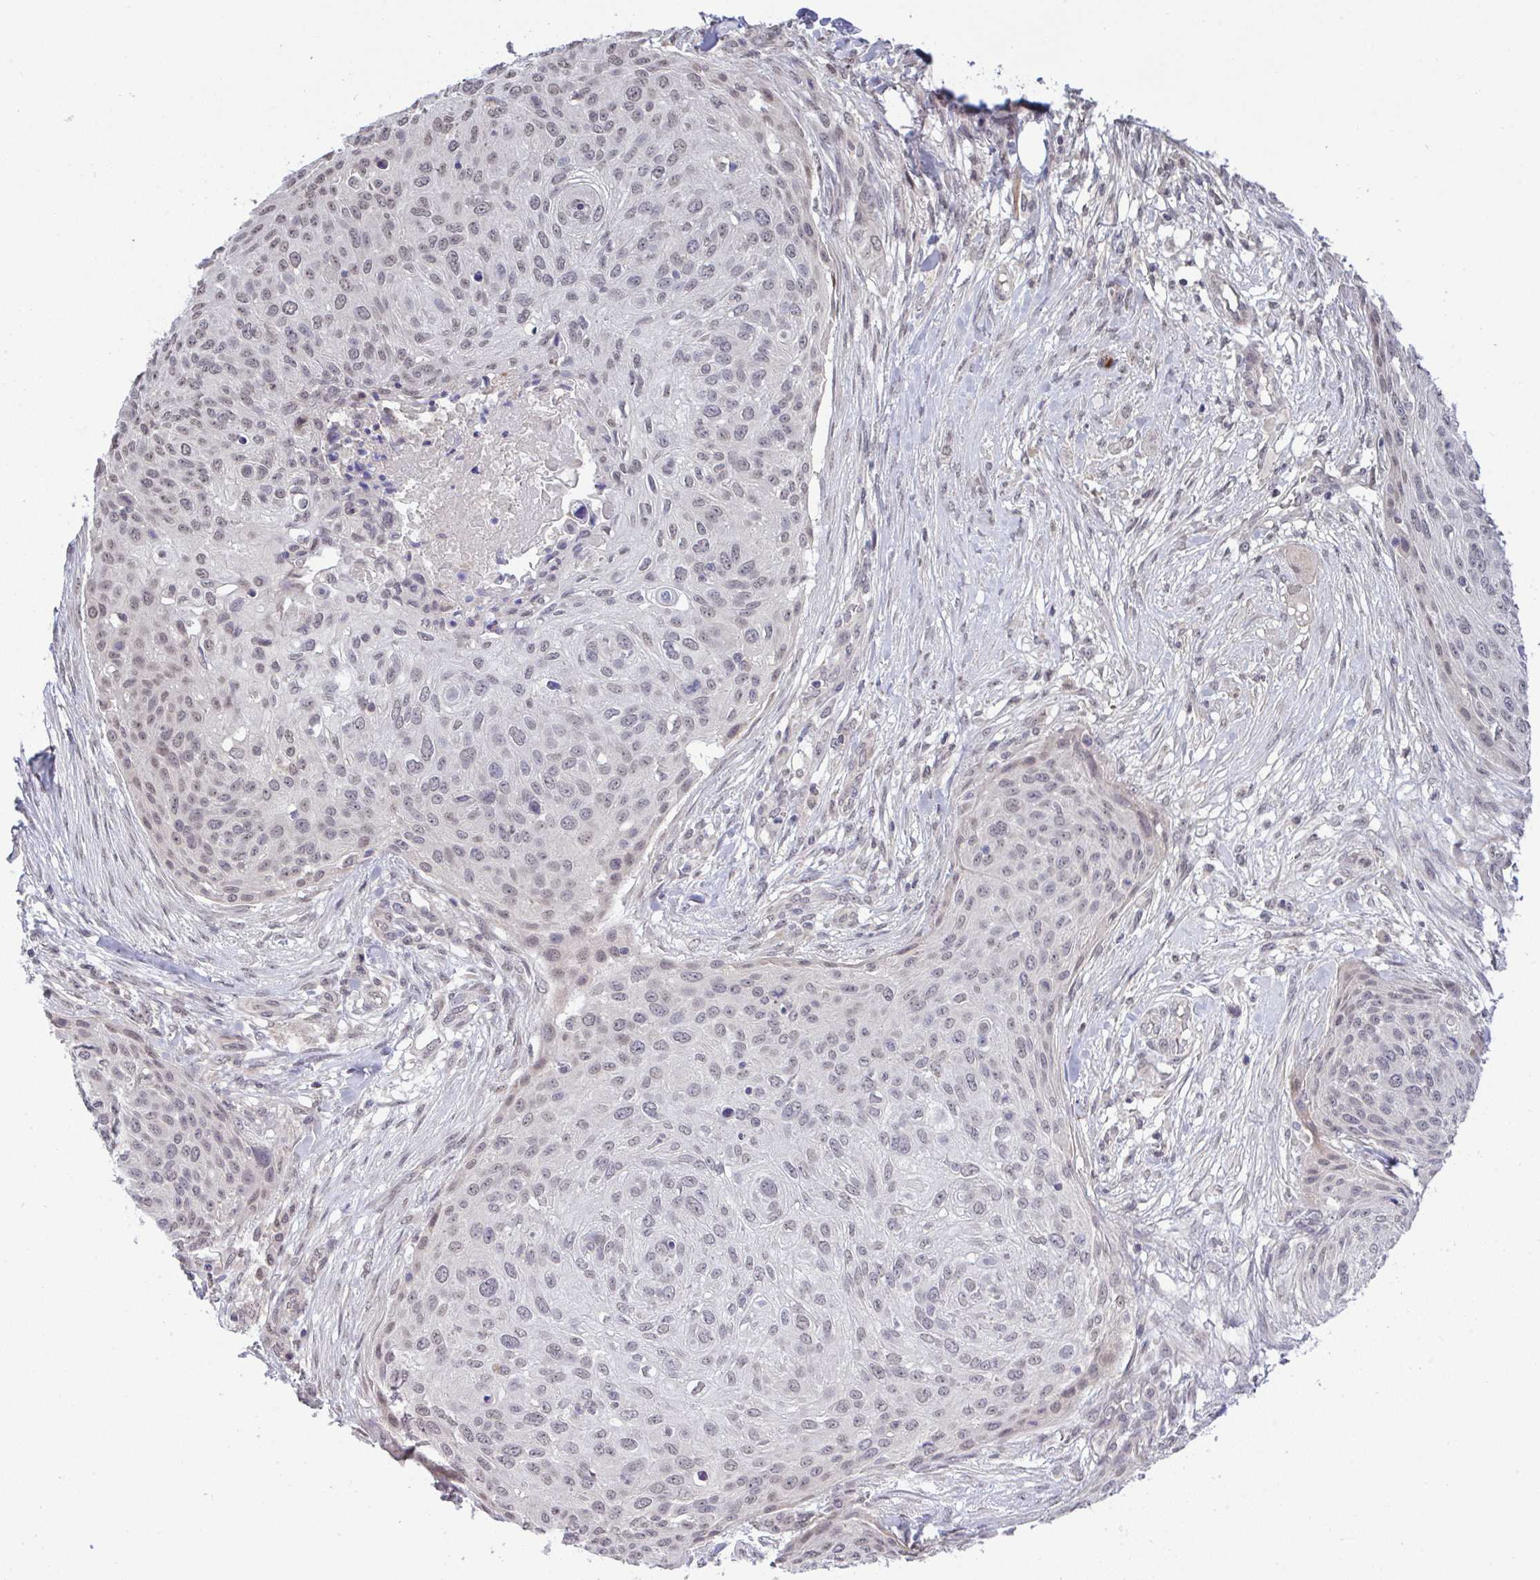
{"staining": {"intensity": "weak", "quantity": "25%-75%", "location": "nuclear"}, "tissue": "skin cancer", "cell_type": "Tumor cells", "image_type": "cancer", "snomed": [{"axis": "morphology", "description": "Squamous cell carcinoma, NOS"}, {"axis": "topography", "description": "Skin"}], "caption": "An image showing weak nuclear positivity in about 25%-75% of tumor cells in skin squamous cell carcinoma, as visualized by brown immunohistochemical staining.", "gene": "C9orf64", "patient": {"sex": "female", "age": 87}}